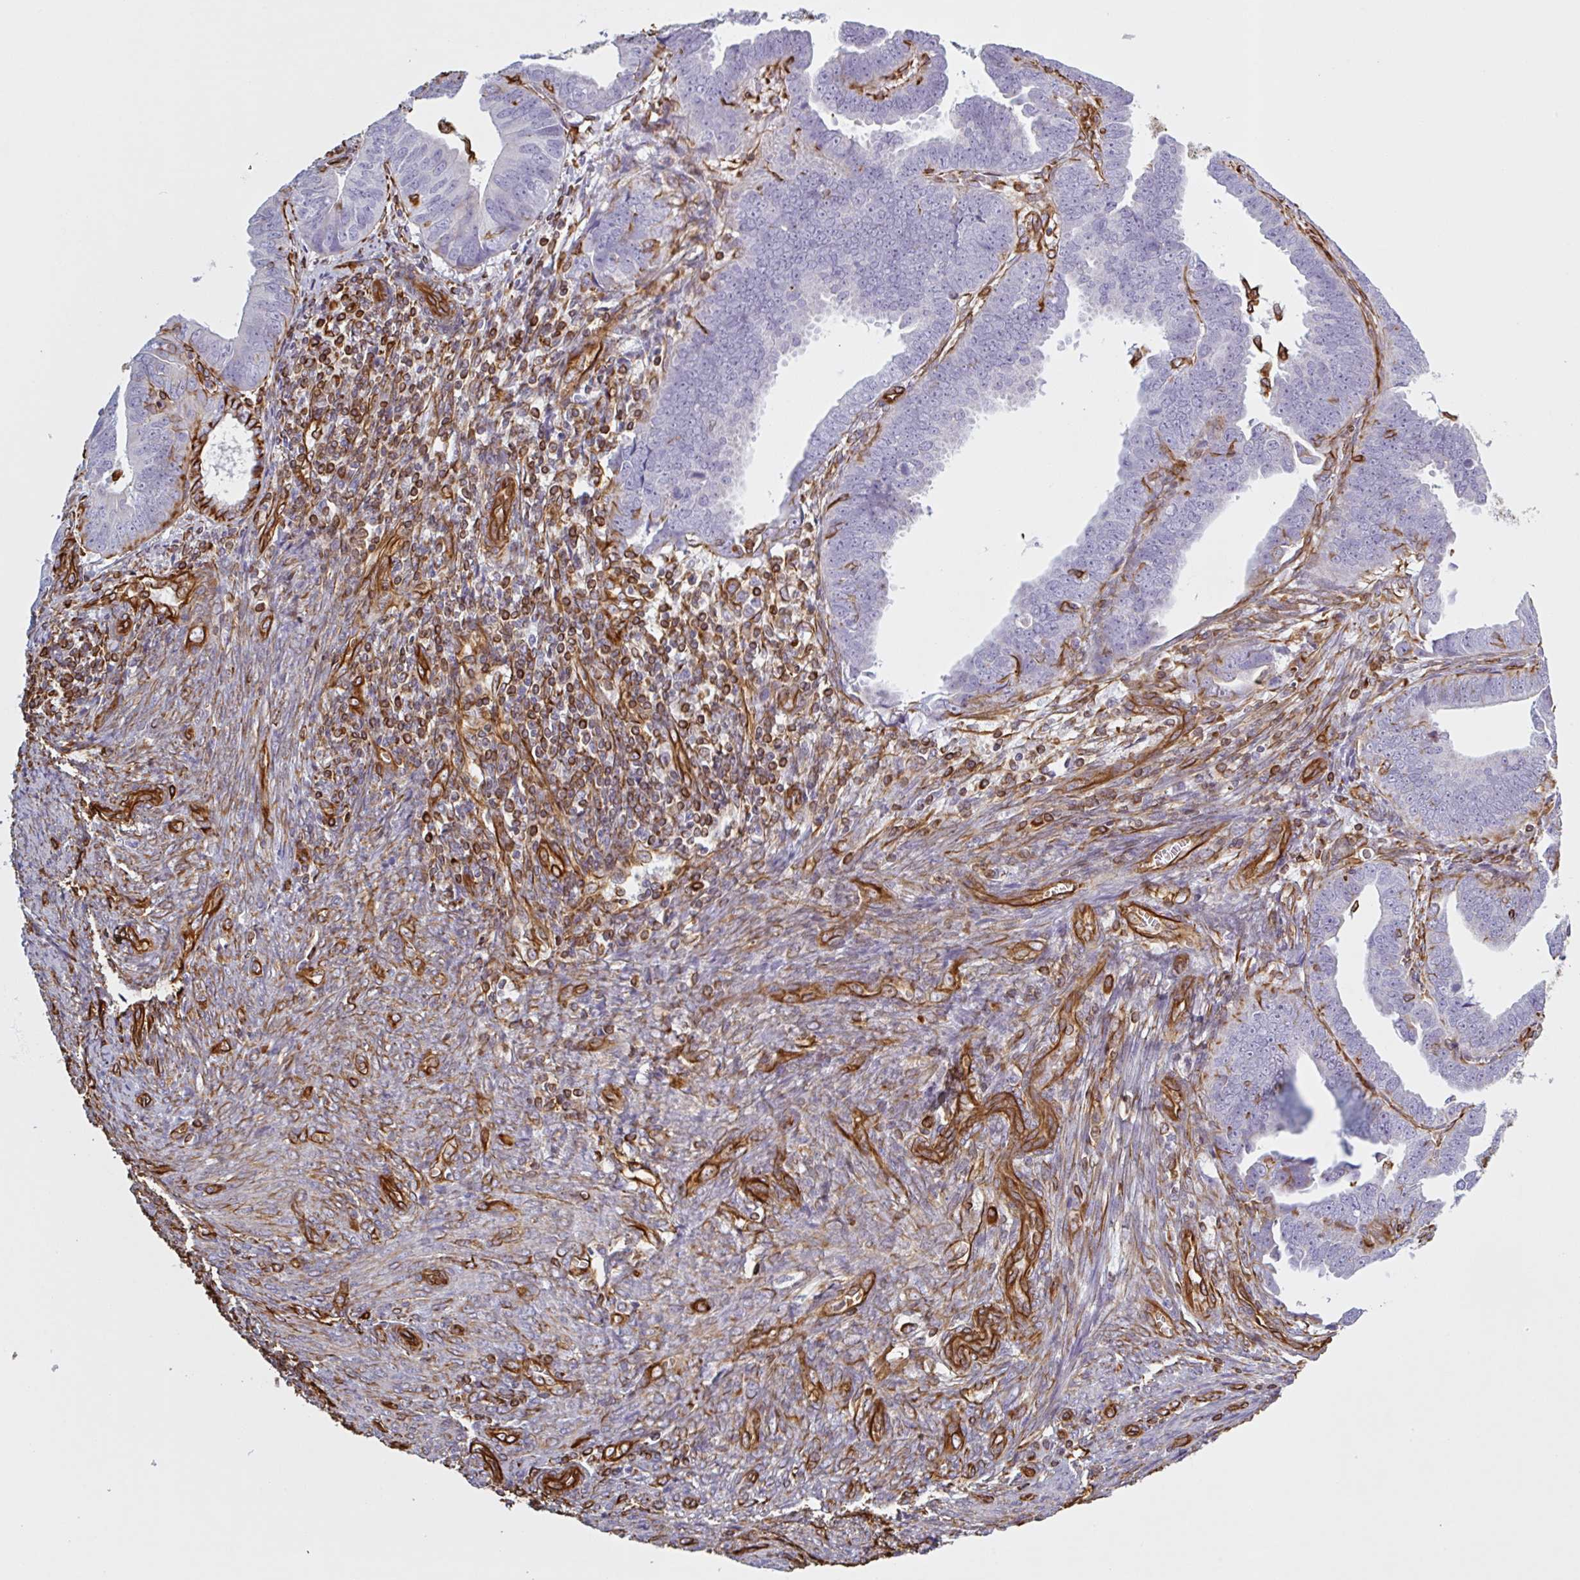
{"staining": {"intensity": "negative", "quantity": "none", "location": "none"}, "tissue": "endometrial cancer", "cell_type": "Tumor cells", "image_type": "cancer", "snomed": [{"axis": "morphology", "description": "Adenocarcinoma, NOS"}, {"axis": "topography", "description": "Endometrium"}], "caption": "DAB (3,3'-diaminobenzidine) immunohistochemical staining of human endometrial cancer (adenocarcinoma) shows no significant staining in tumor cells.", "gene": "PPFIA1", "patient": {"sex": "female", "age": 75}}